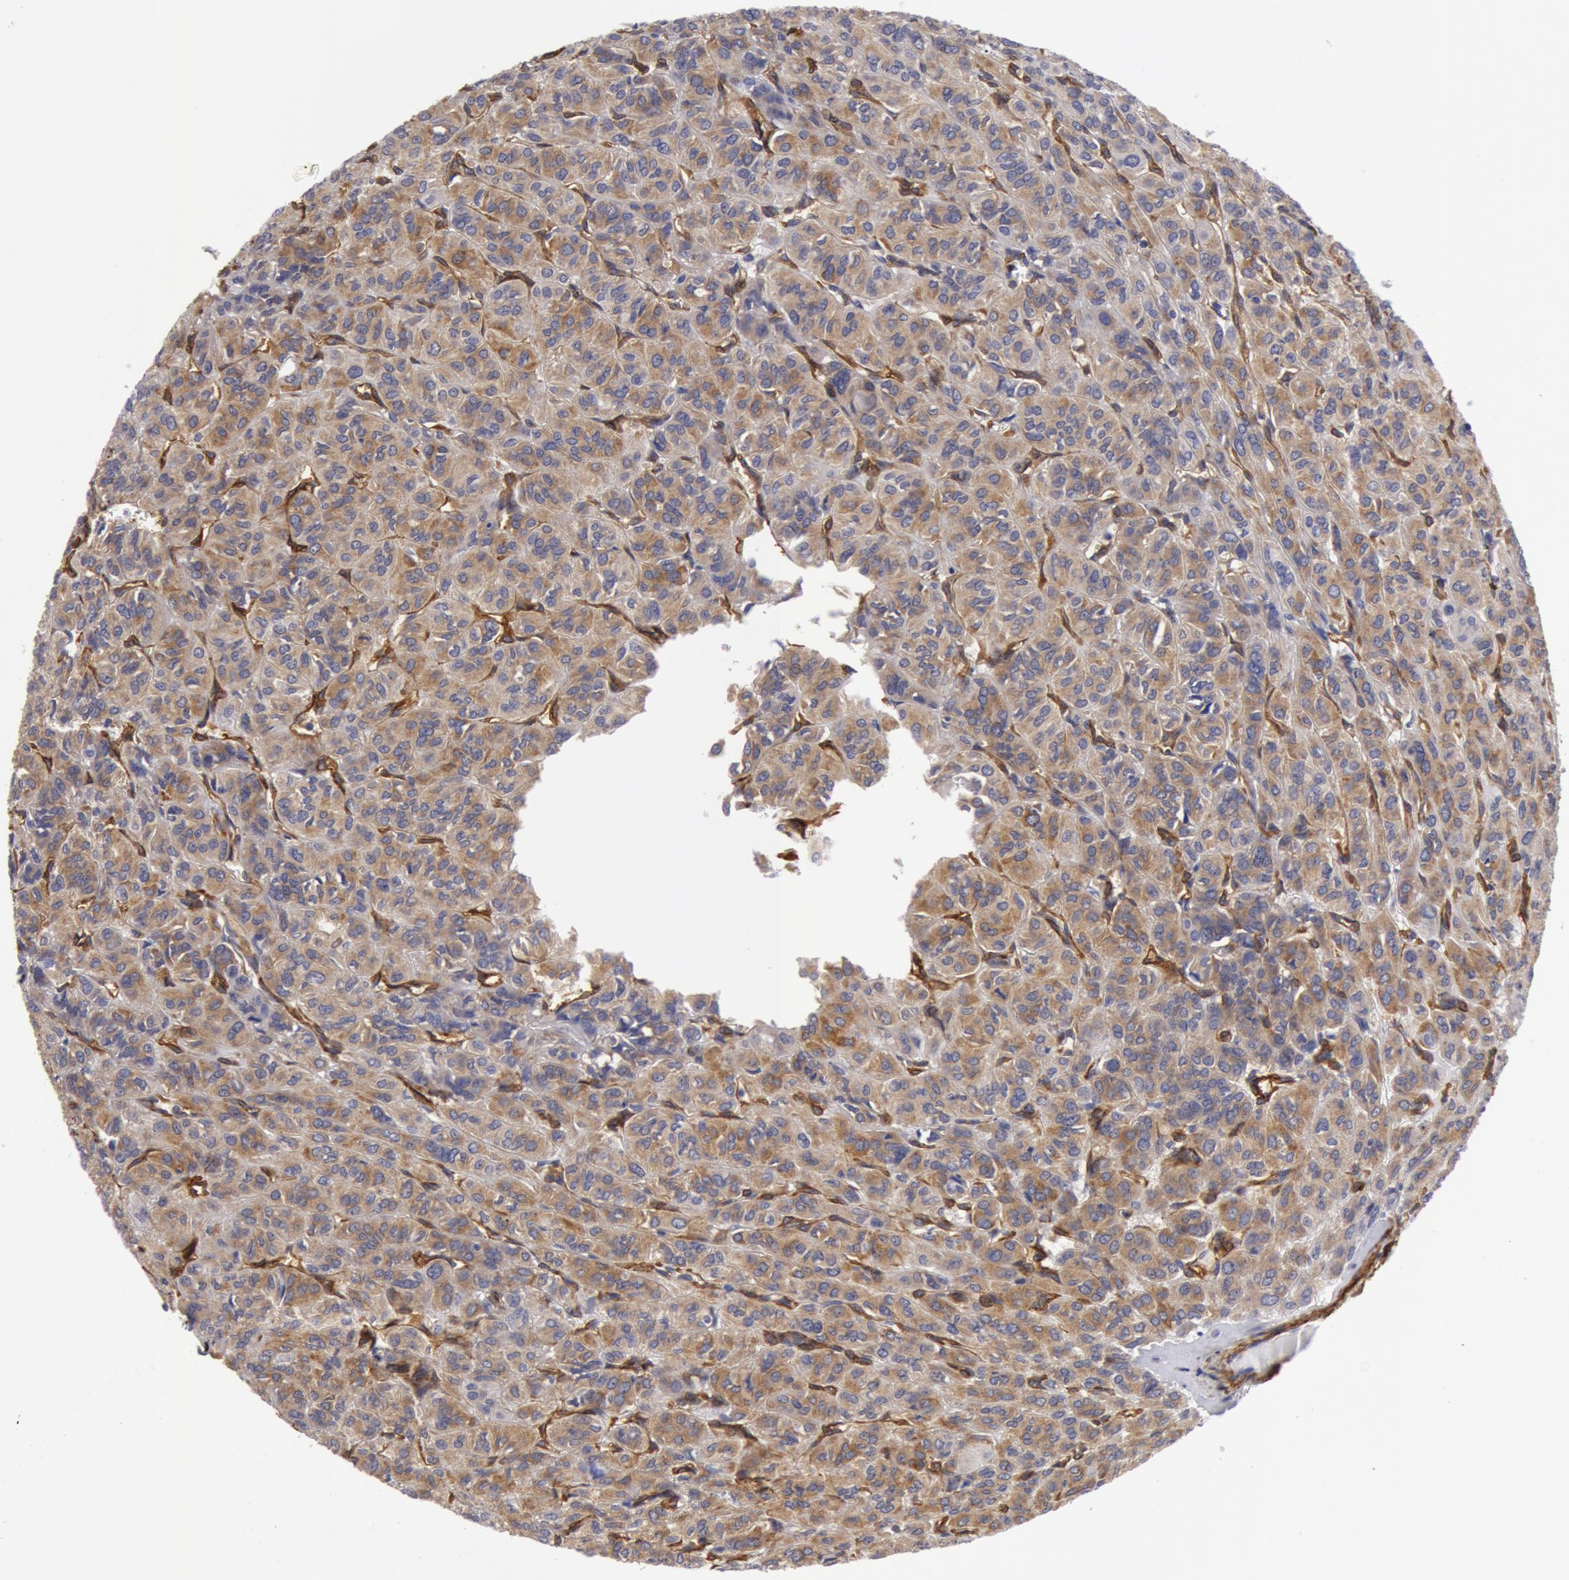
{"staining": {"intensity": "moderate", "quantity": ">75%", "location": "cytoplasmic/membranous"}, "tissue": "thyroid cancer", "cell_type": "Tumor cells", "image_type": "cancer", "snomed": [{"axis": "morphology", "description": "Follicular adenoma carcinoma, NOS"}, {"axis": "topography", "description": "Thyroid gland"}], "caption": "Thyroid follicular adenoma carcinoma stained with a brown dye reveals moderate cytoplasmic/membranous positive expression in about >75% of tumor cells.", "gene": "IL23A", "patient": {"sex": "female", "age": 71}}